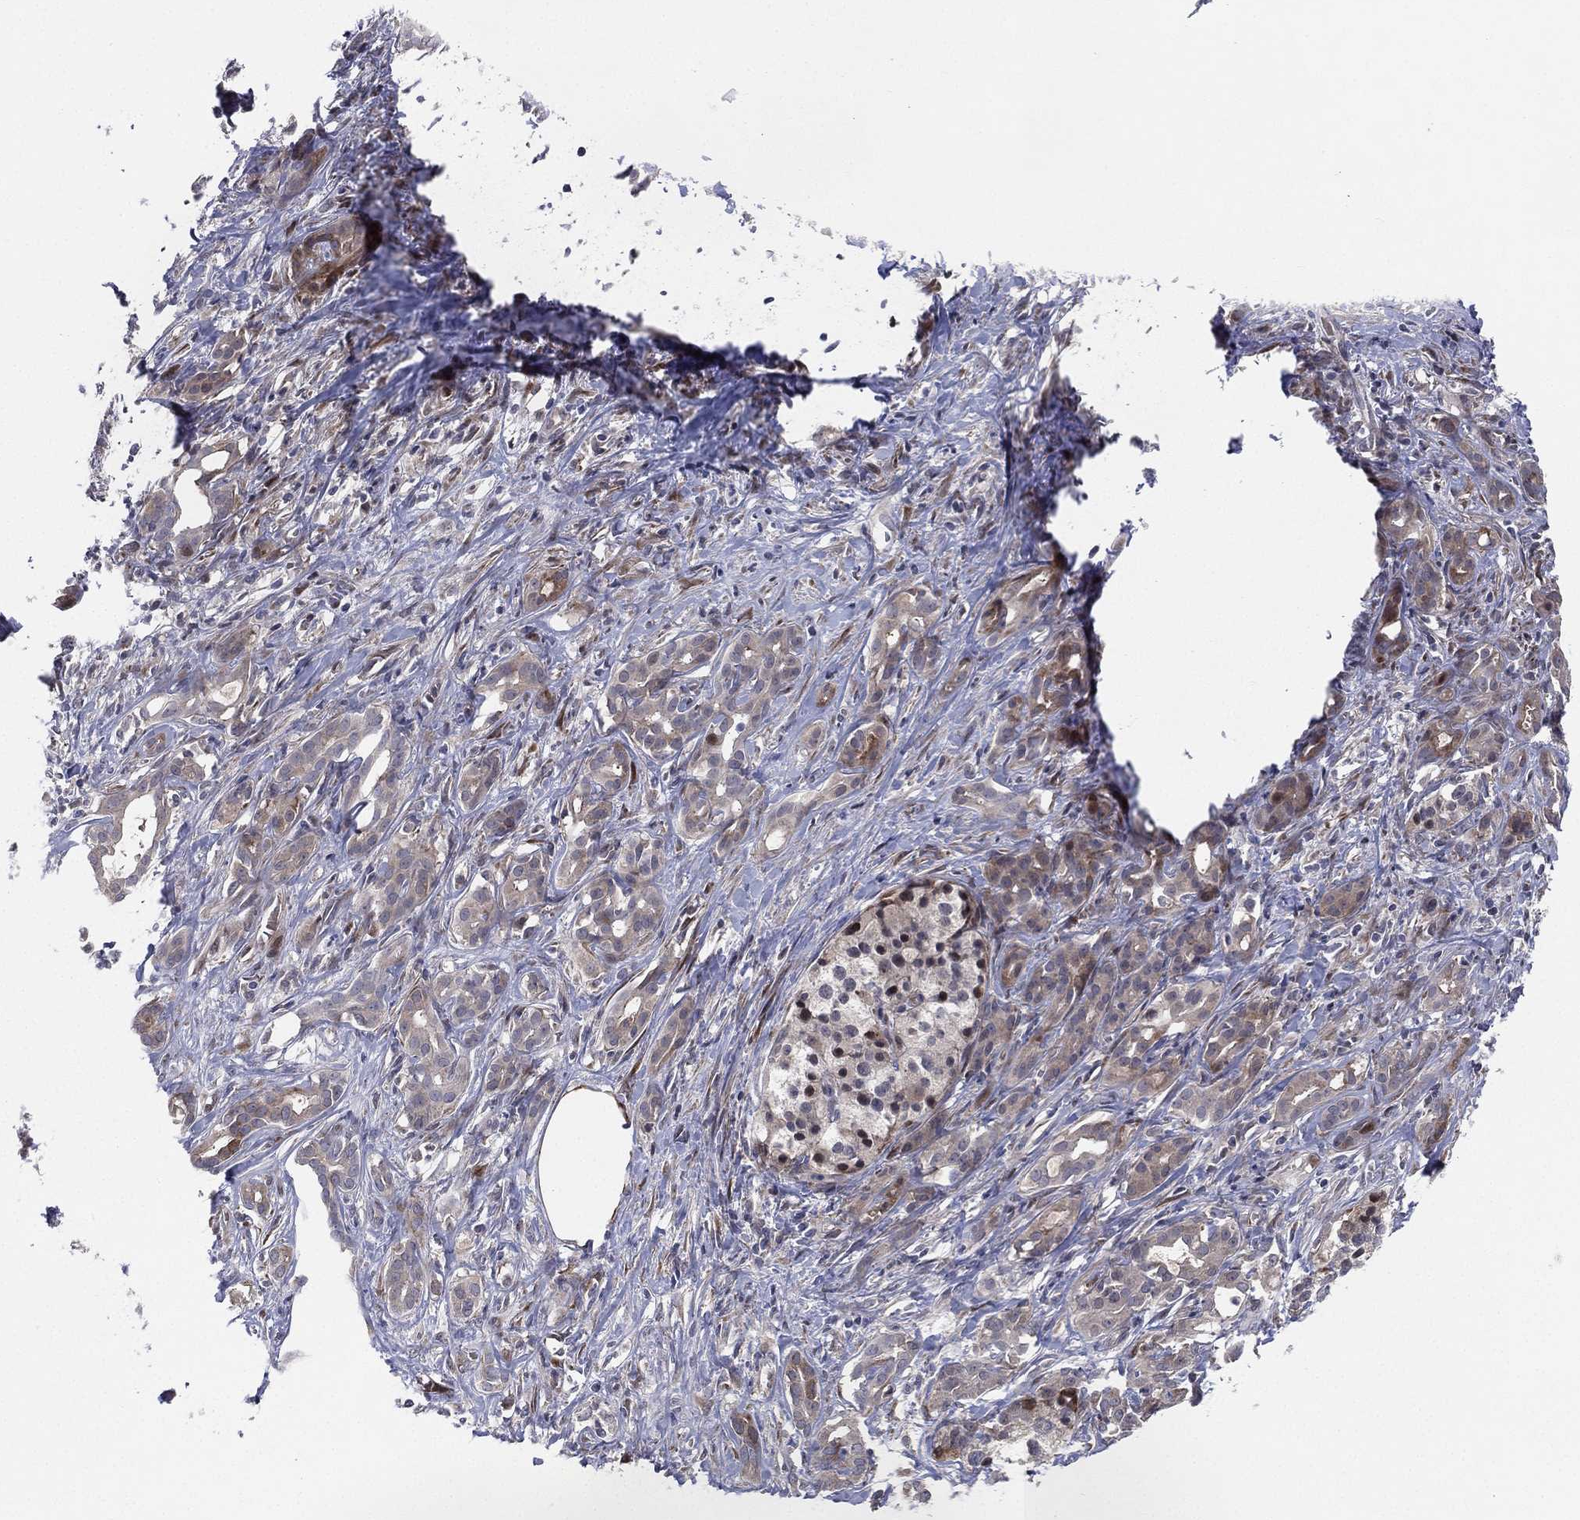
{"staining": {"intensity": "weak", "quantity": "25%-75%", "location": "cytoplasmic/membranous"}, "tissue": "pancreatic cancer", "cell_type": "Tumor cells", "image_type": "cancer", "snomed": [{"axis": "morphology", "description": "Adenocarcinoma, NOS"}, {"axis": "topography", "description": "Pancreas"}], "caption": "Pancreatic adenocarcinoma stained for a protein reveals weak cytoplasmic/membranous positivity in tumor cells.", "gene": "UTP14A", "patient": {"sex": "male", "age": 61}}